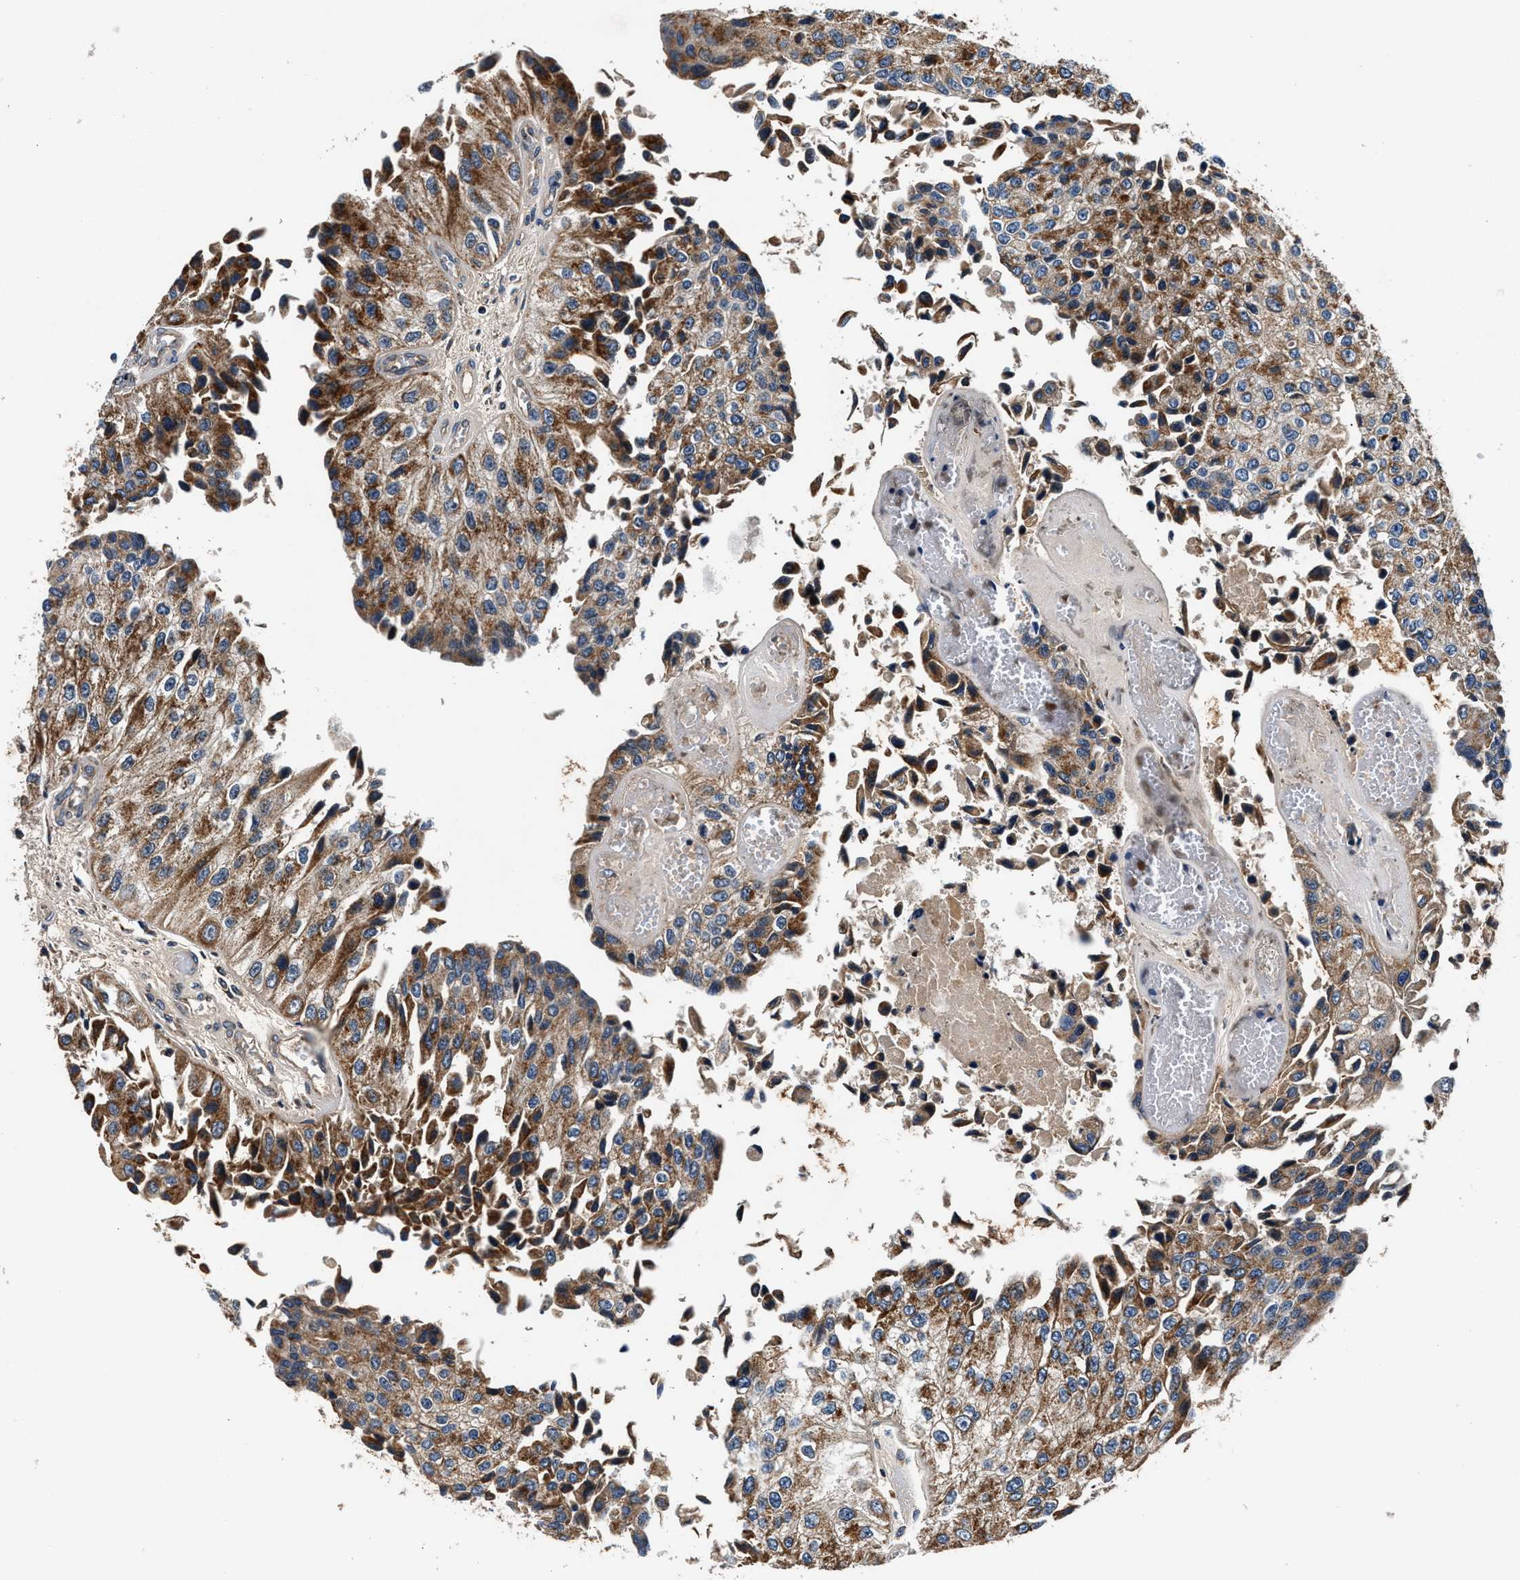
{"staining": {"intensity": "moderate", "quantity": ">75%", "location": "cytoplasmic/membranous"}, "tissue": "urothelial cancer", "cell_type": "Tumor cells", "image_type": "cancer", "snomed": [{"axis": "morphology", "description": "Urothelial carcinoma, High grade"}, {"axis": "topography", "description": "Kidney"}, {"axis": "topography", "description": "Urinary bladder"}], "caption": "This histopathology image reveals urothelial cancer stained with immunohistochemistry to label a protein in brown. The cytoplasmic/membranous of tumor cells show moderate positivity for the protein. Nuclei are counter-stained blue.", "gene": "IMMT", "patient": {"sex": "male", "age": 77}}